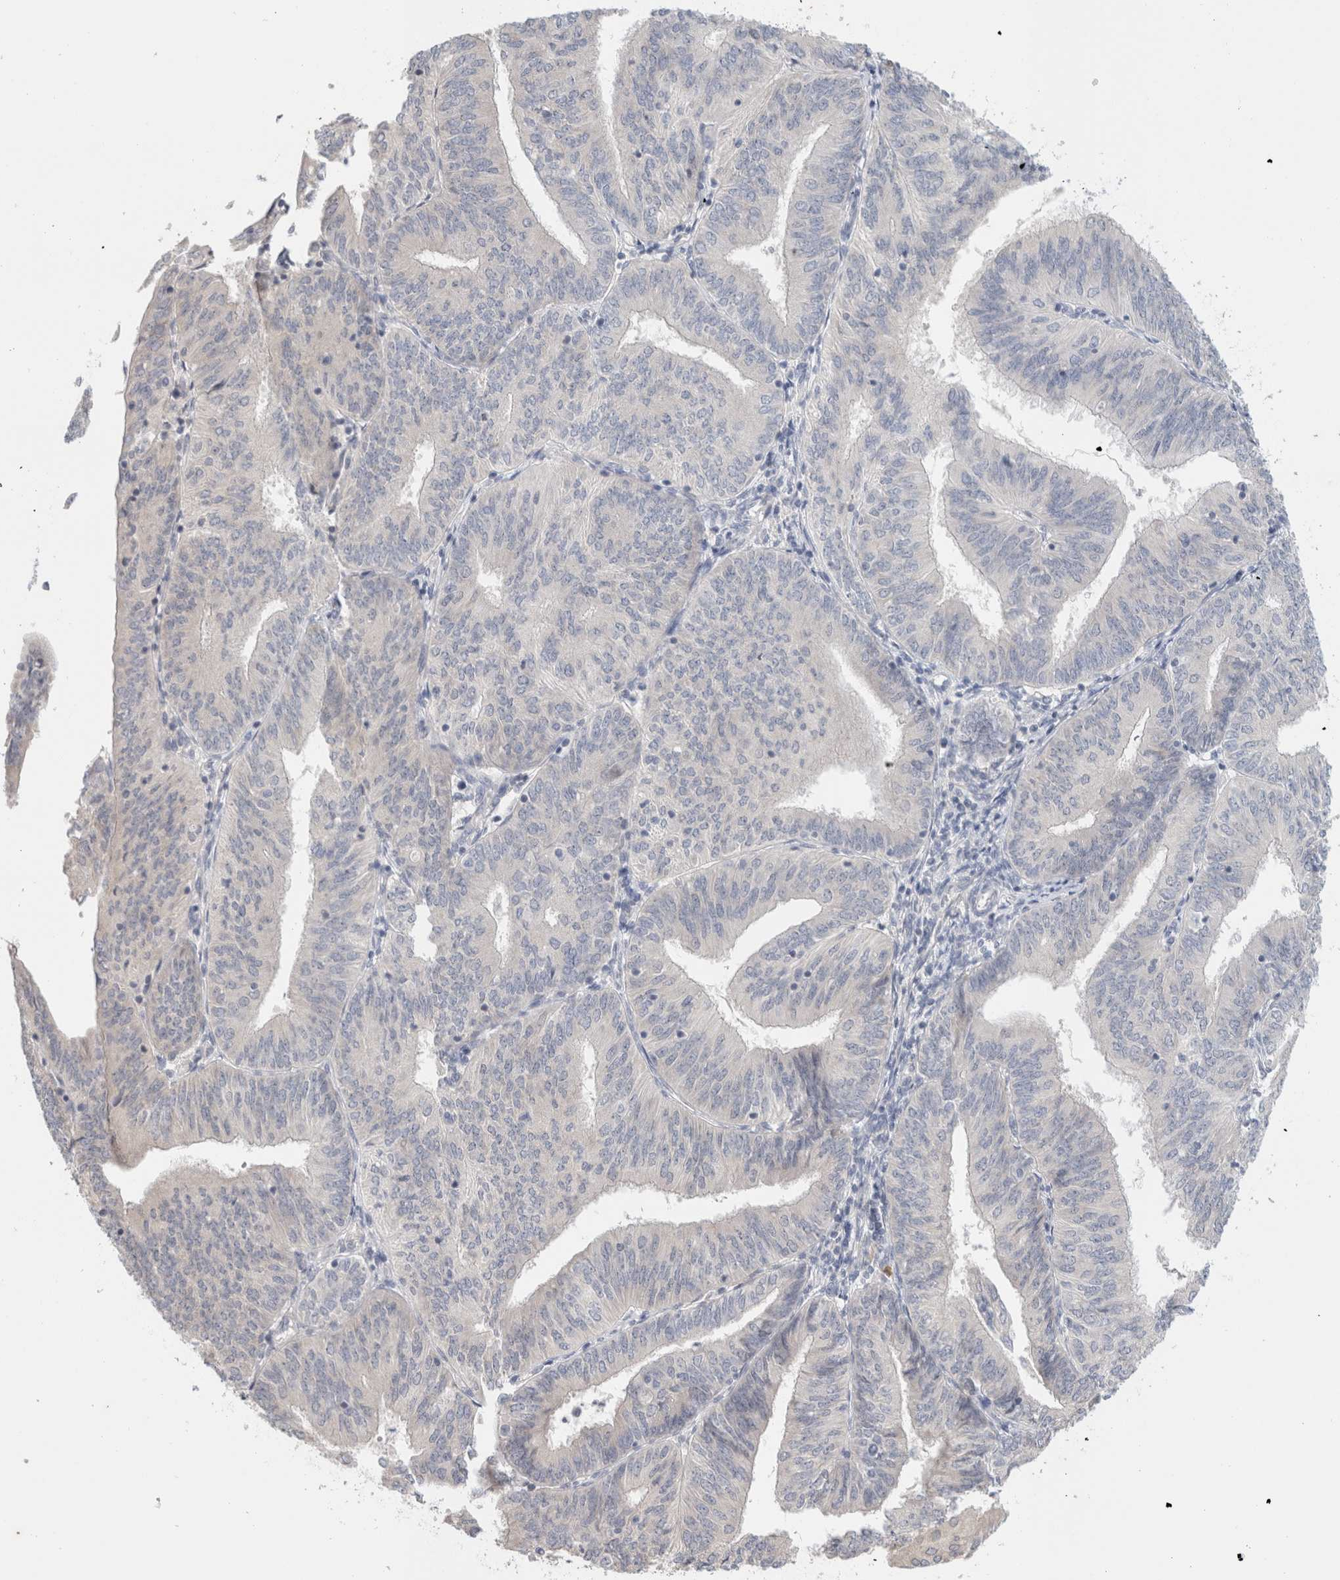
{"staining": {"intensity": "negative", "quantity": "none", "location": "none"}, "tissue": "endometrial cancer", "cell_type": "Tumor cells", "image_type": "cancer", "snomed": [{"axis": "morphology", "description": "Adenocarcinoma, NOS"}, {"axis": "topography", "description": "Endometrium"}], "caption": "There is no significant staining in tumor cells of endometrial cancer.", "gene": "SPRTN", "patient": {"sex": "female", "age": 58}}